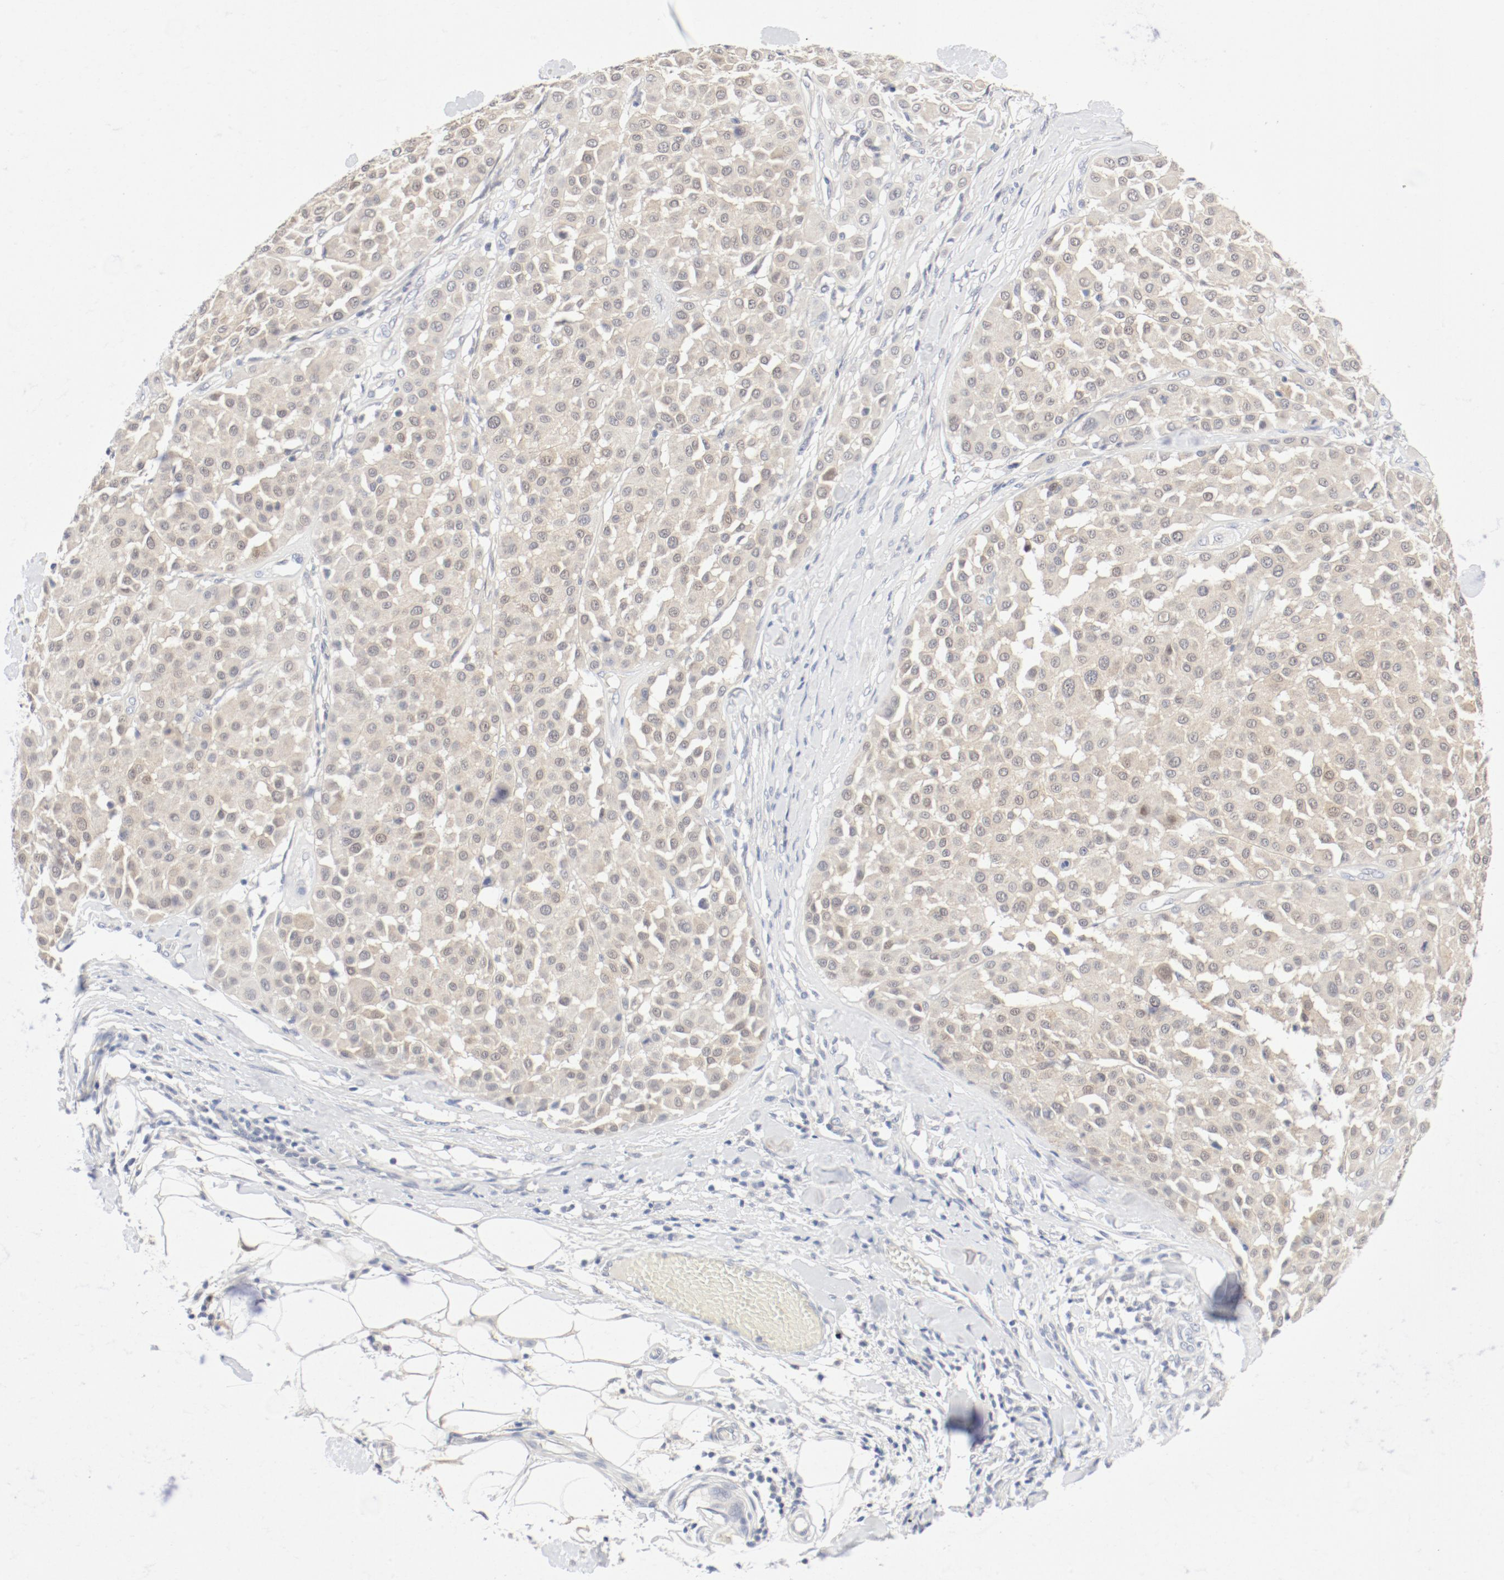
{"staining": {"intensity": "weak", "quantity": ">75%", "location": "cytoplasmic/membranous"}, "tissue": "melanoma", "cell_type": "Tumor cells", "image_type": "cancer", "snomed": [{"axis": "morphology", "description": "Malignant melanoma, Metastatic site"}, {"axis": "topography", "description": "Soft tissue"}], "caption": "Protein expression analysis of human malignant melanoma (metastatic site) reveals weak cytoplasmic/membranous expression in about >75% of tumor cells.", "gene": "PGM1", "patient": {"sex": "male", "age": 41}}